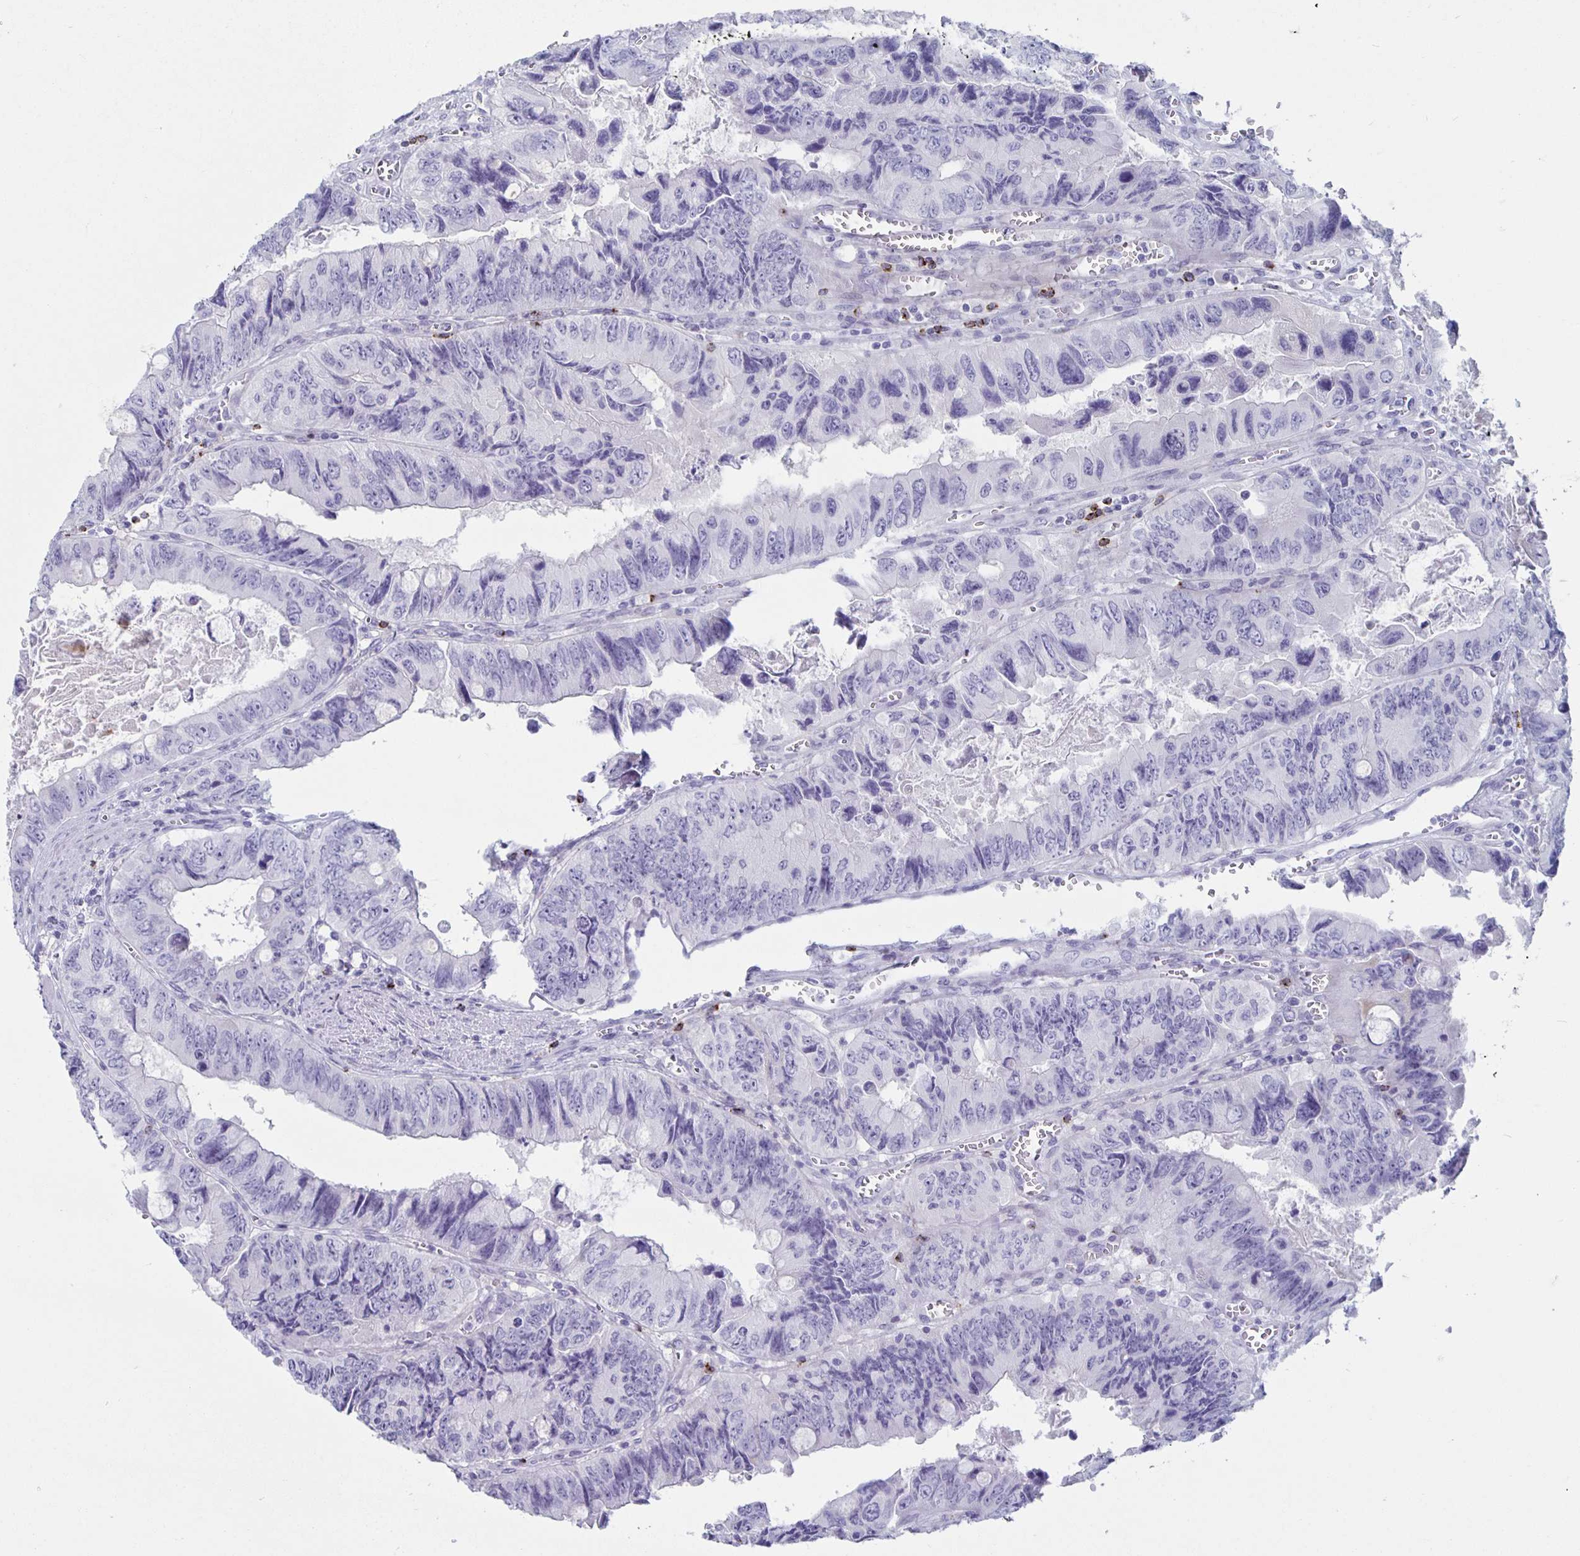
{"staining": {"intensity": "negative", "quantity": "none", "location": "none"}, "tissue": "colorectal cancer", "cell_type": "Tumor cells", "image_type": "cancer", "snomed": [{"axis": "morphology", "description": "Adenocarcinoma, NOS"}, {"axis": "topography", "description": "Colon"}], "caption": "The IHC micrograph has no significant staining in tumor cells of colorectal adenocarcinoma tissue.", "gene": "GZMK", "patient": {"sex": "female", "age": 84}}